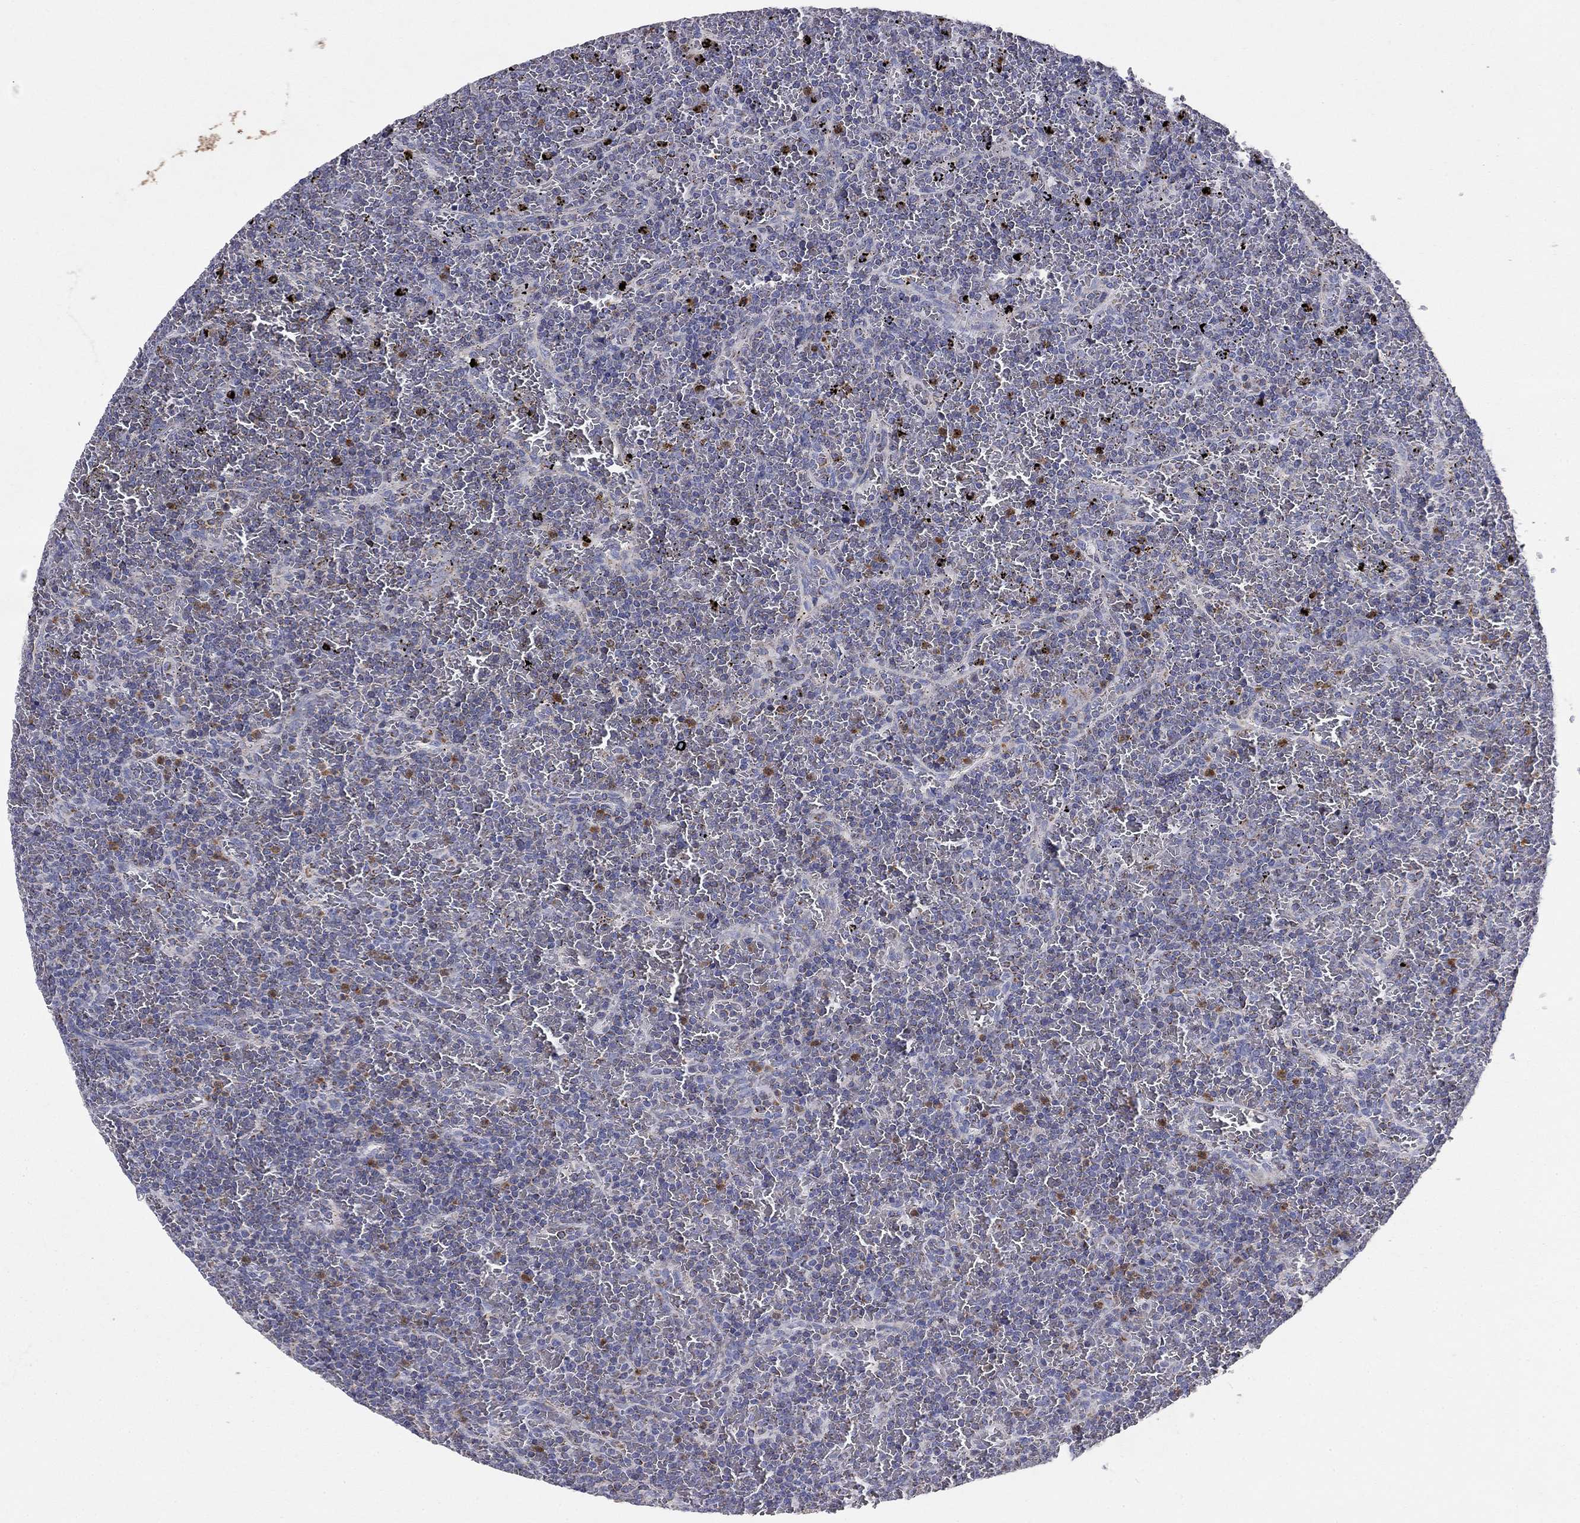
{"staining": {"intensity": "negative", "quantity": "none", "location": "none"}, "tissue": "lymphoma", "cell_type": "Tumor cells", "image_type": "cancer", "snomed": [{"axis": "morphology", "description": "Malignant lymphoma, non-Hodgkin's type, Low grade"}, {"axis": "topography", "description": "Spleen"}], "caption": "IHC photomicrograph of human lymphoma stained for a protein (brown), which reveals no staining in tumor cells.", "gene": "NDUFA4L2", "patient": {"sex": "female", "age": 77}}